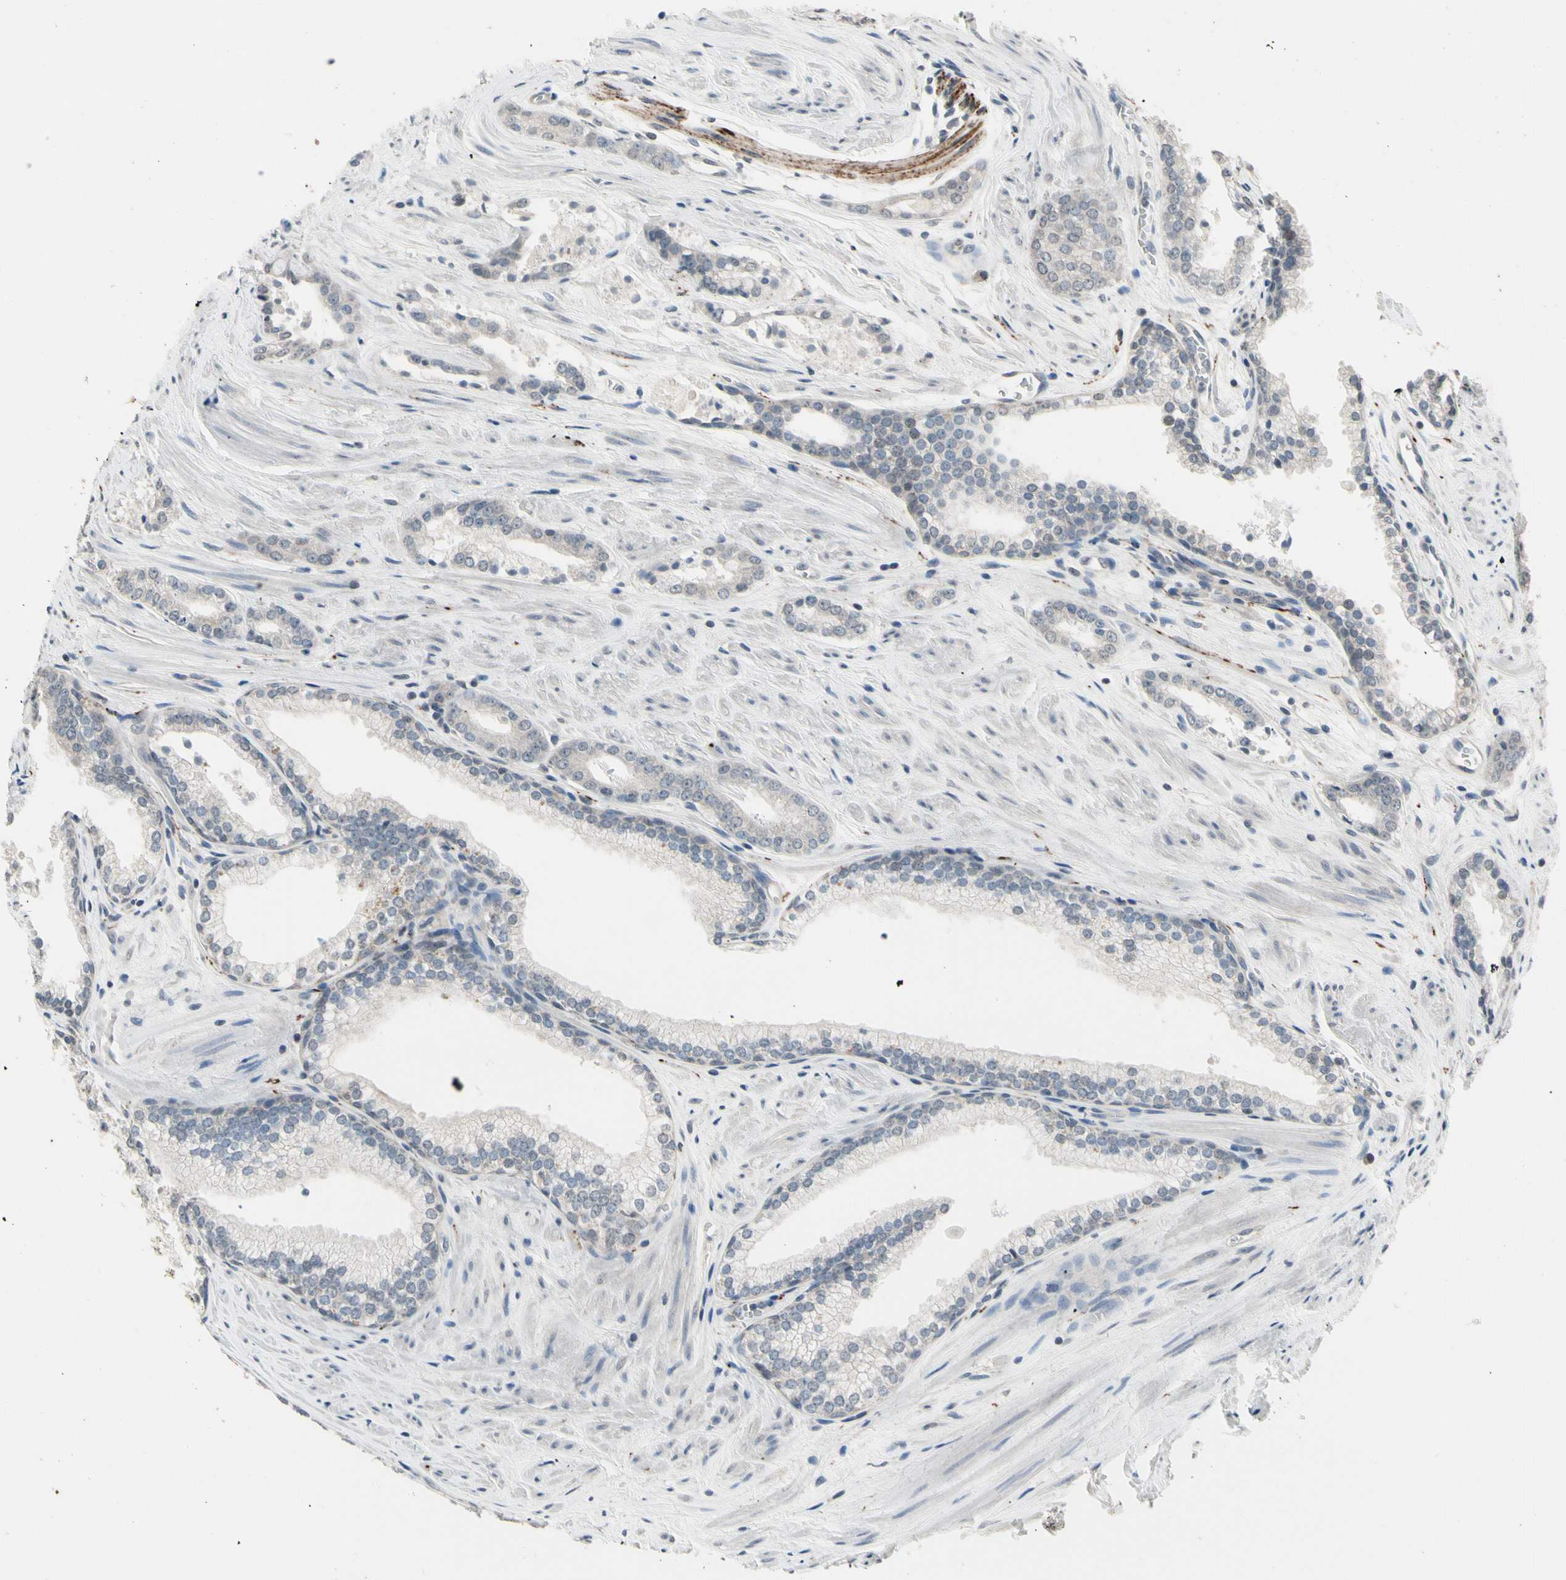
{"staining": {"intensity": "weak", "quantity": "<25%", "location": "cytoplasmic/membranous"}, "tissue": "prostate cancer", "cell_type": "Tumor cells", "image_type": "cancer", "snomed": [{"axis": "morphology", "description": "Adenocarcinoma, Low grade"}, {"axis": "topography", "description": "Prostate"}], "caption": "Immunohistochemical staining of prostate cancer exhibits no significant staining in tumor cells.", "gene": "SV2A", "patient": {"sex": "male", "age": 60}}